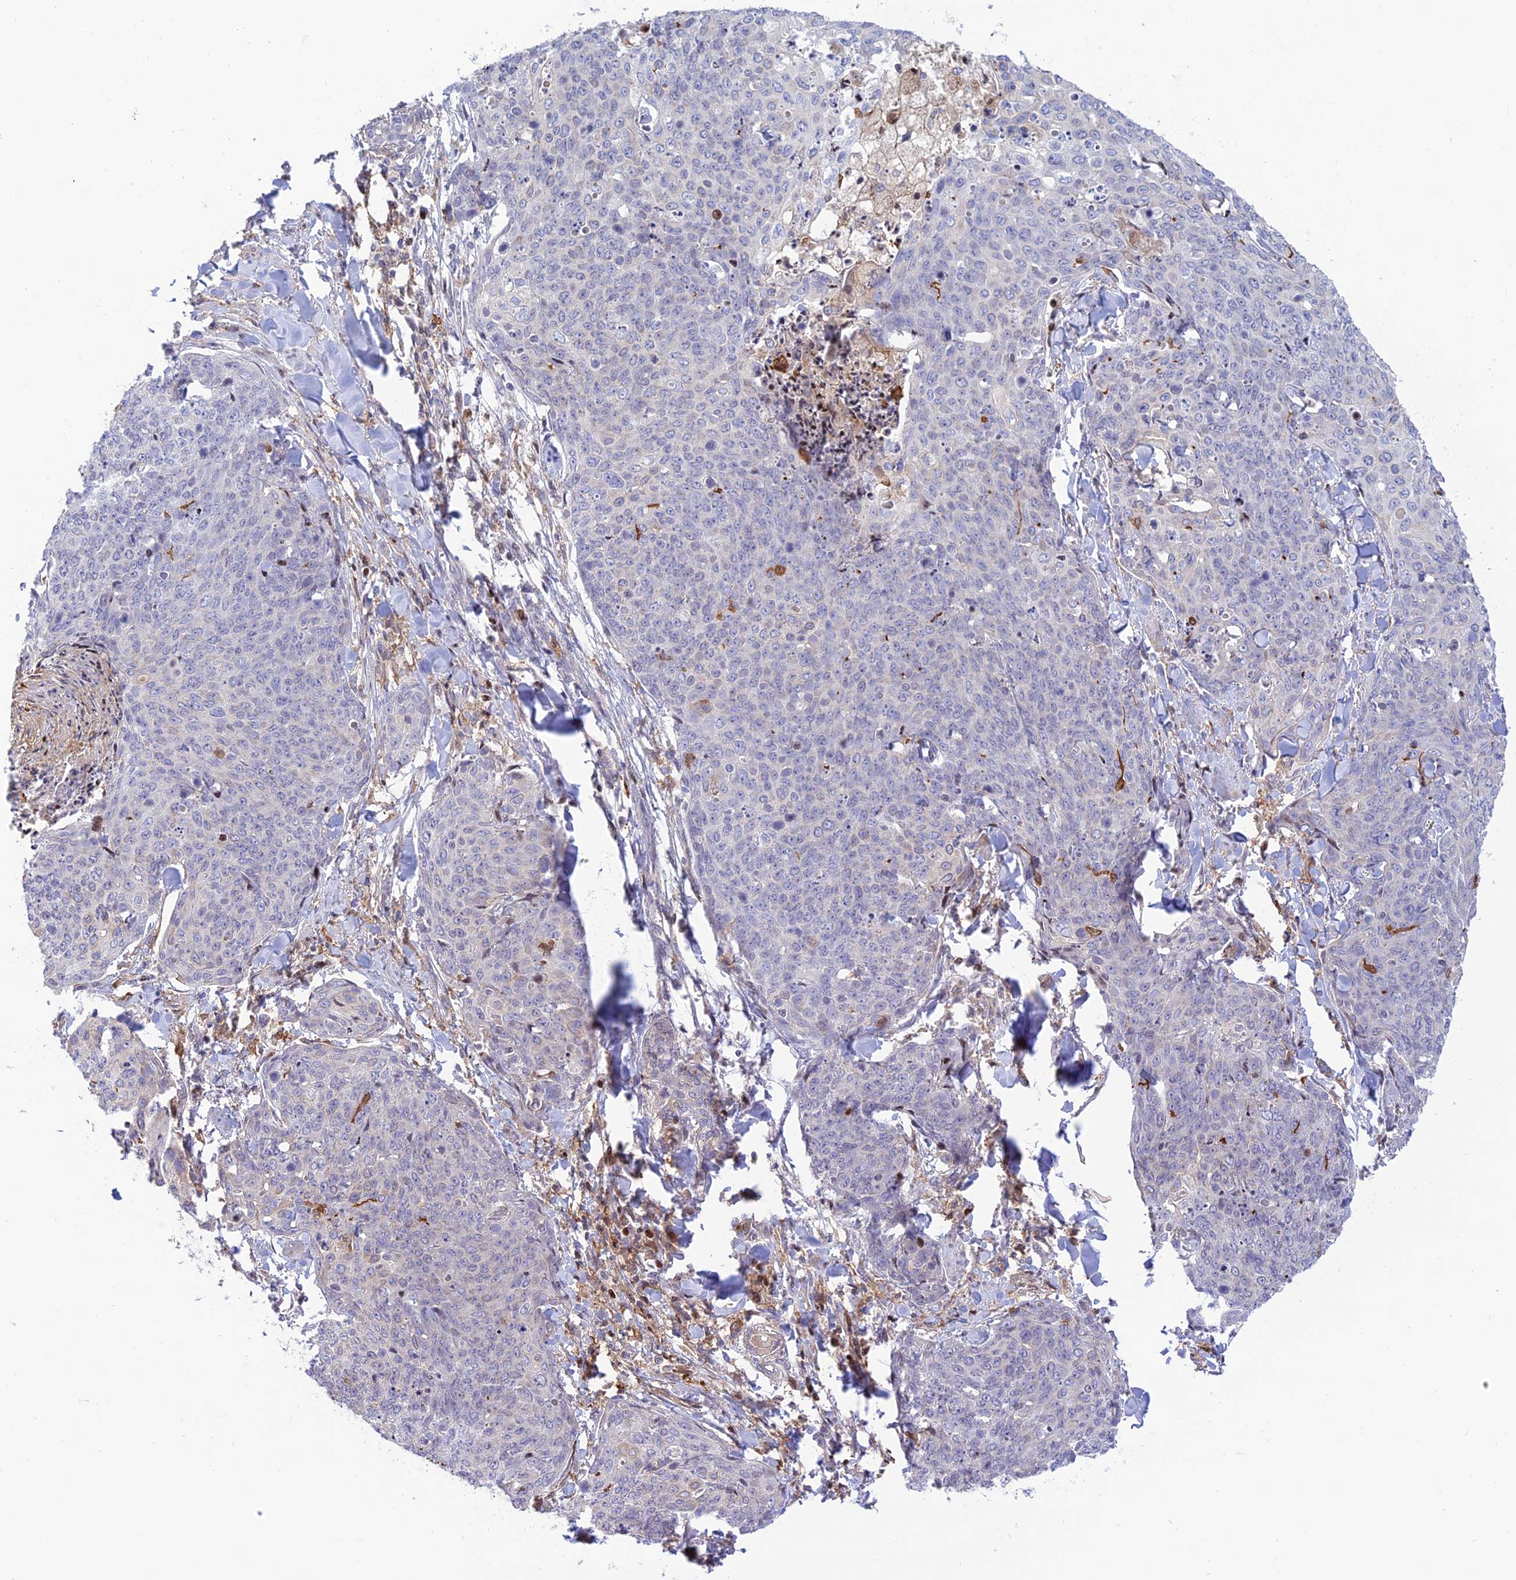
{"staining": {"intensity": "negative", "quantity": "none", "location": "none"}, "tissue": "skin cancer", "cell_type": "Tumor cells", "image_type": "cancer", "snomed": [{"axis": "morphology", "description": "Squamous cell carcinoma, NOS"}, {"axis": "topography", "description": "Skin"}, {"axis": "topography", "description": "Vulva"}], "caption": "Histopathology image shows no significant protein expression in tumor cells of squamous cell carcinoma (skin).", "gene": "FAM186B", "patient": {"sex": "female", "age": 85}}